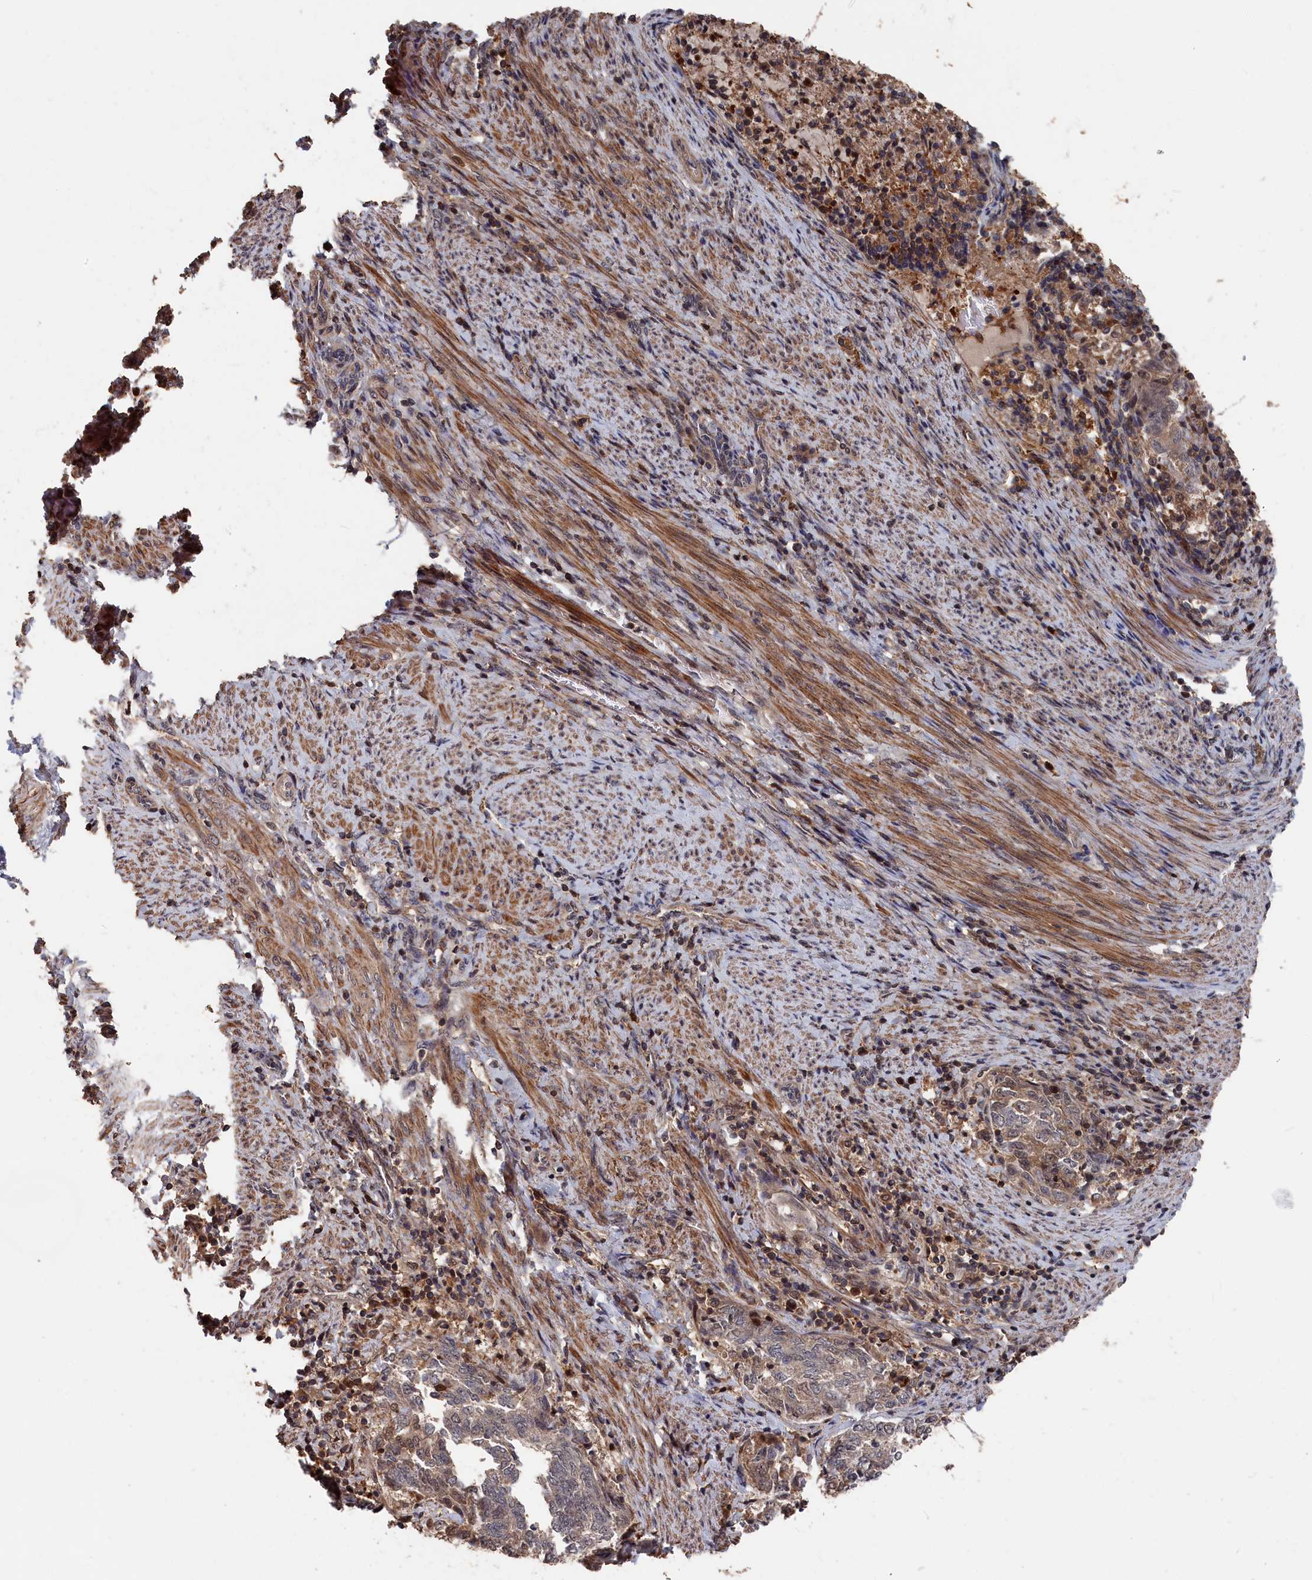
{"staining": {"intensity": "moderate", "quantity": "25%-75%", "location": "cytoplasmic/membranous,nuclear"}, "tissue": "endometrial cancer", "cell_type": "Tumor cells", "image_type": "cancer", "snomed": [{"axis": "morphology", "description": "Adenocarcinoma, NOS"}, {"axis": "topography", "description": "Endometrium"}], "caption": "Immunohistochemical staining of endometrial cancer displays moderate cytoplasmic/membranous and nuclear protein staining in about 25%-75% of tumor cells.", "gene": "RMI2", "patient": {"sex": "female", "age": 80}}